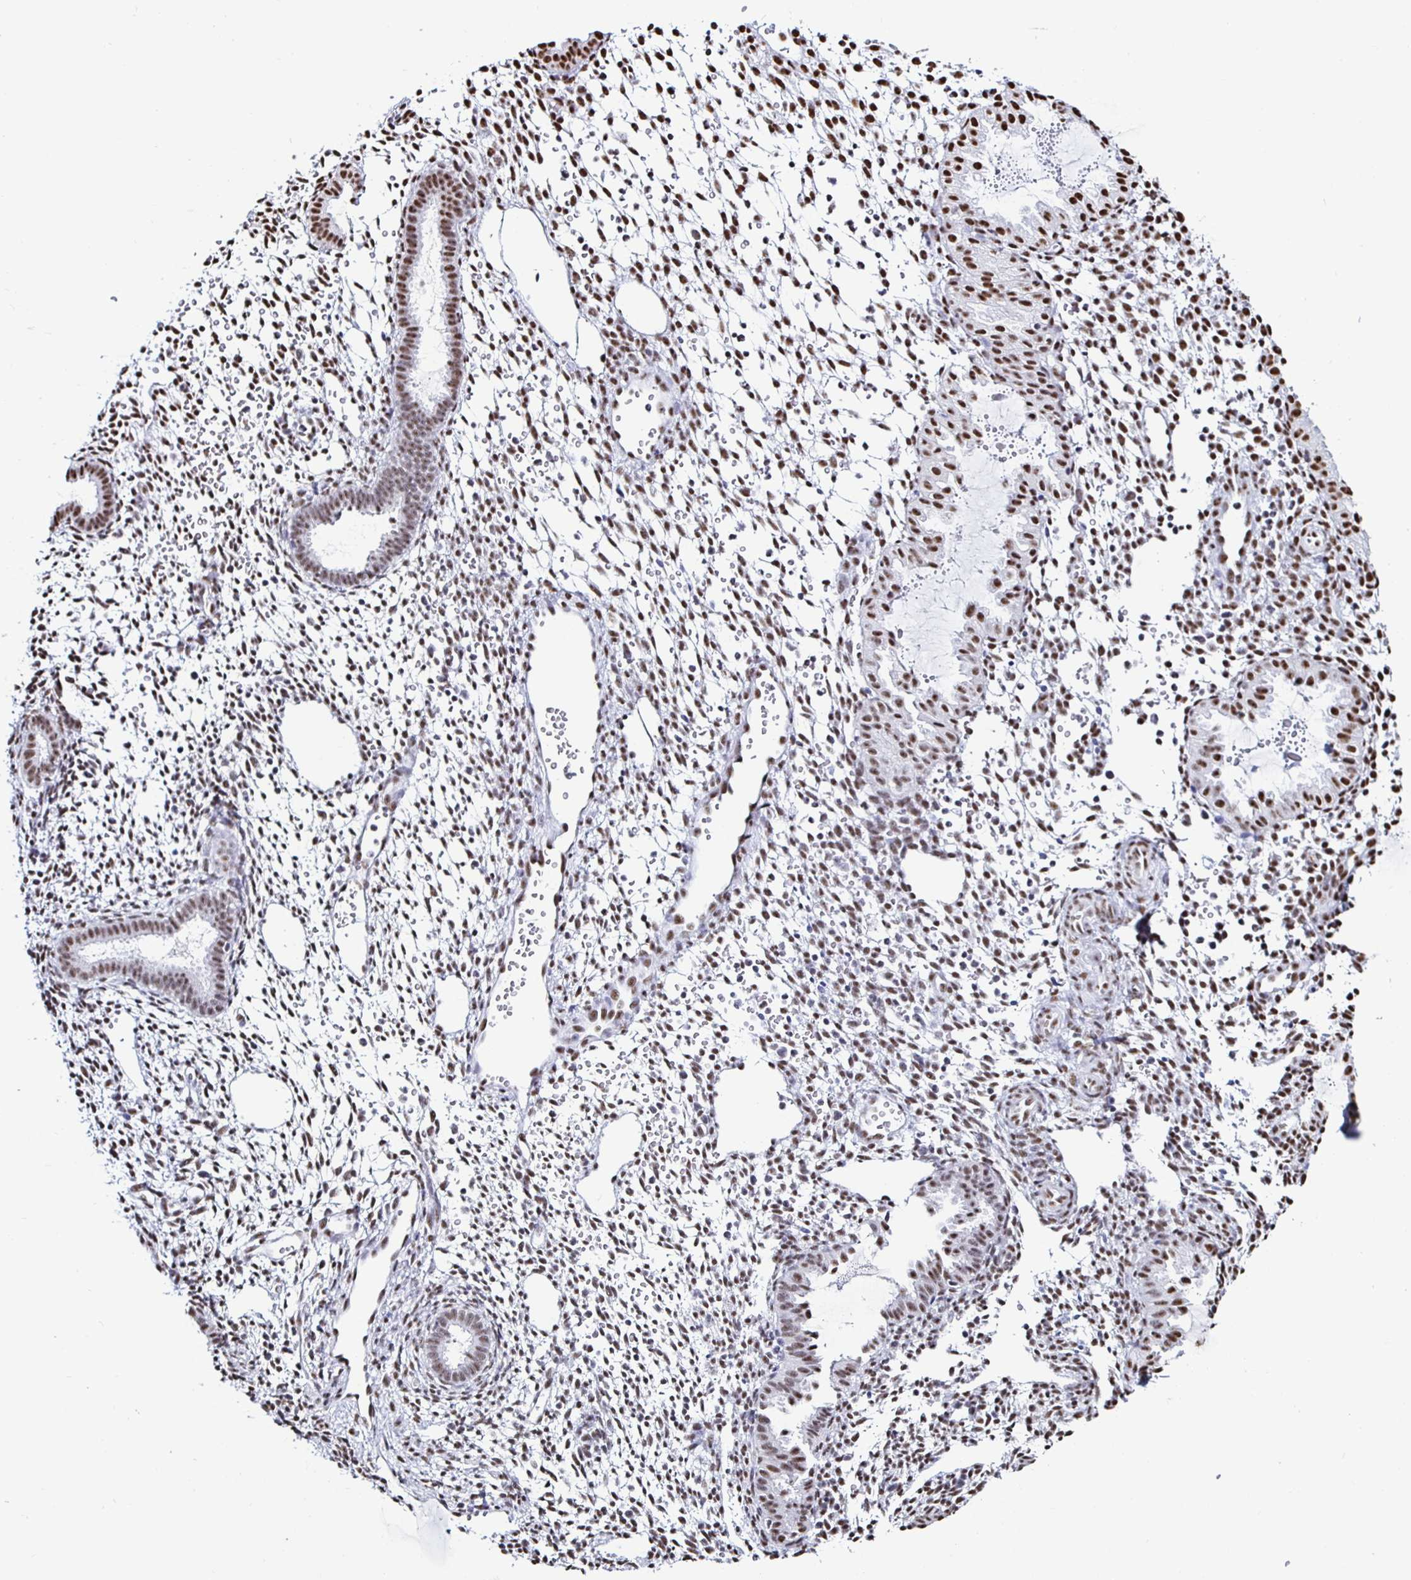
{"staining": {"intensity": "moderate", "quantity": "25%-75%", "location": "nuclear"}, "tissue": "endometrium", "cell_type": "Cells in endometrial stroma", "image_type": "normal", "snomed": [{"axis": "morphology", "description": "Normal tissue, NOS"}, {"axis": "topography", "description": "Endometrium"}], "caption": "A medium amount of moderate nuclear expression is present in approximately 25%-75% of cells in endometrial stroma in unremarkable endometrium. (DAB (3,3'-diaminobenzidine) IHC, brown staining for protein, blue staining for nuclei).", "gene": "DDX39B", "patient": {"sex": "female", "age": 36}}